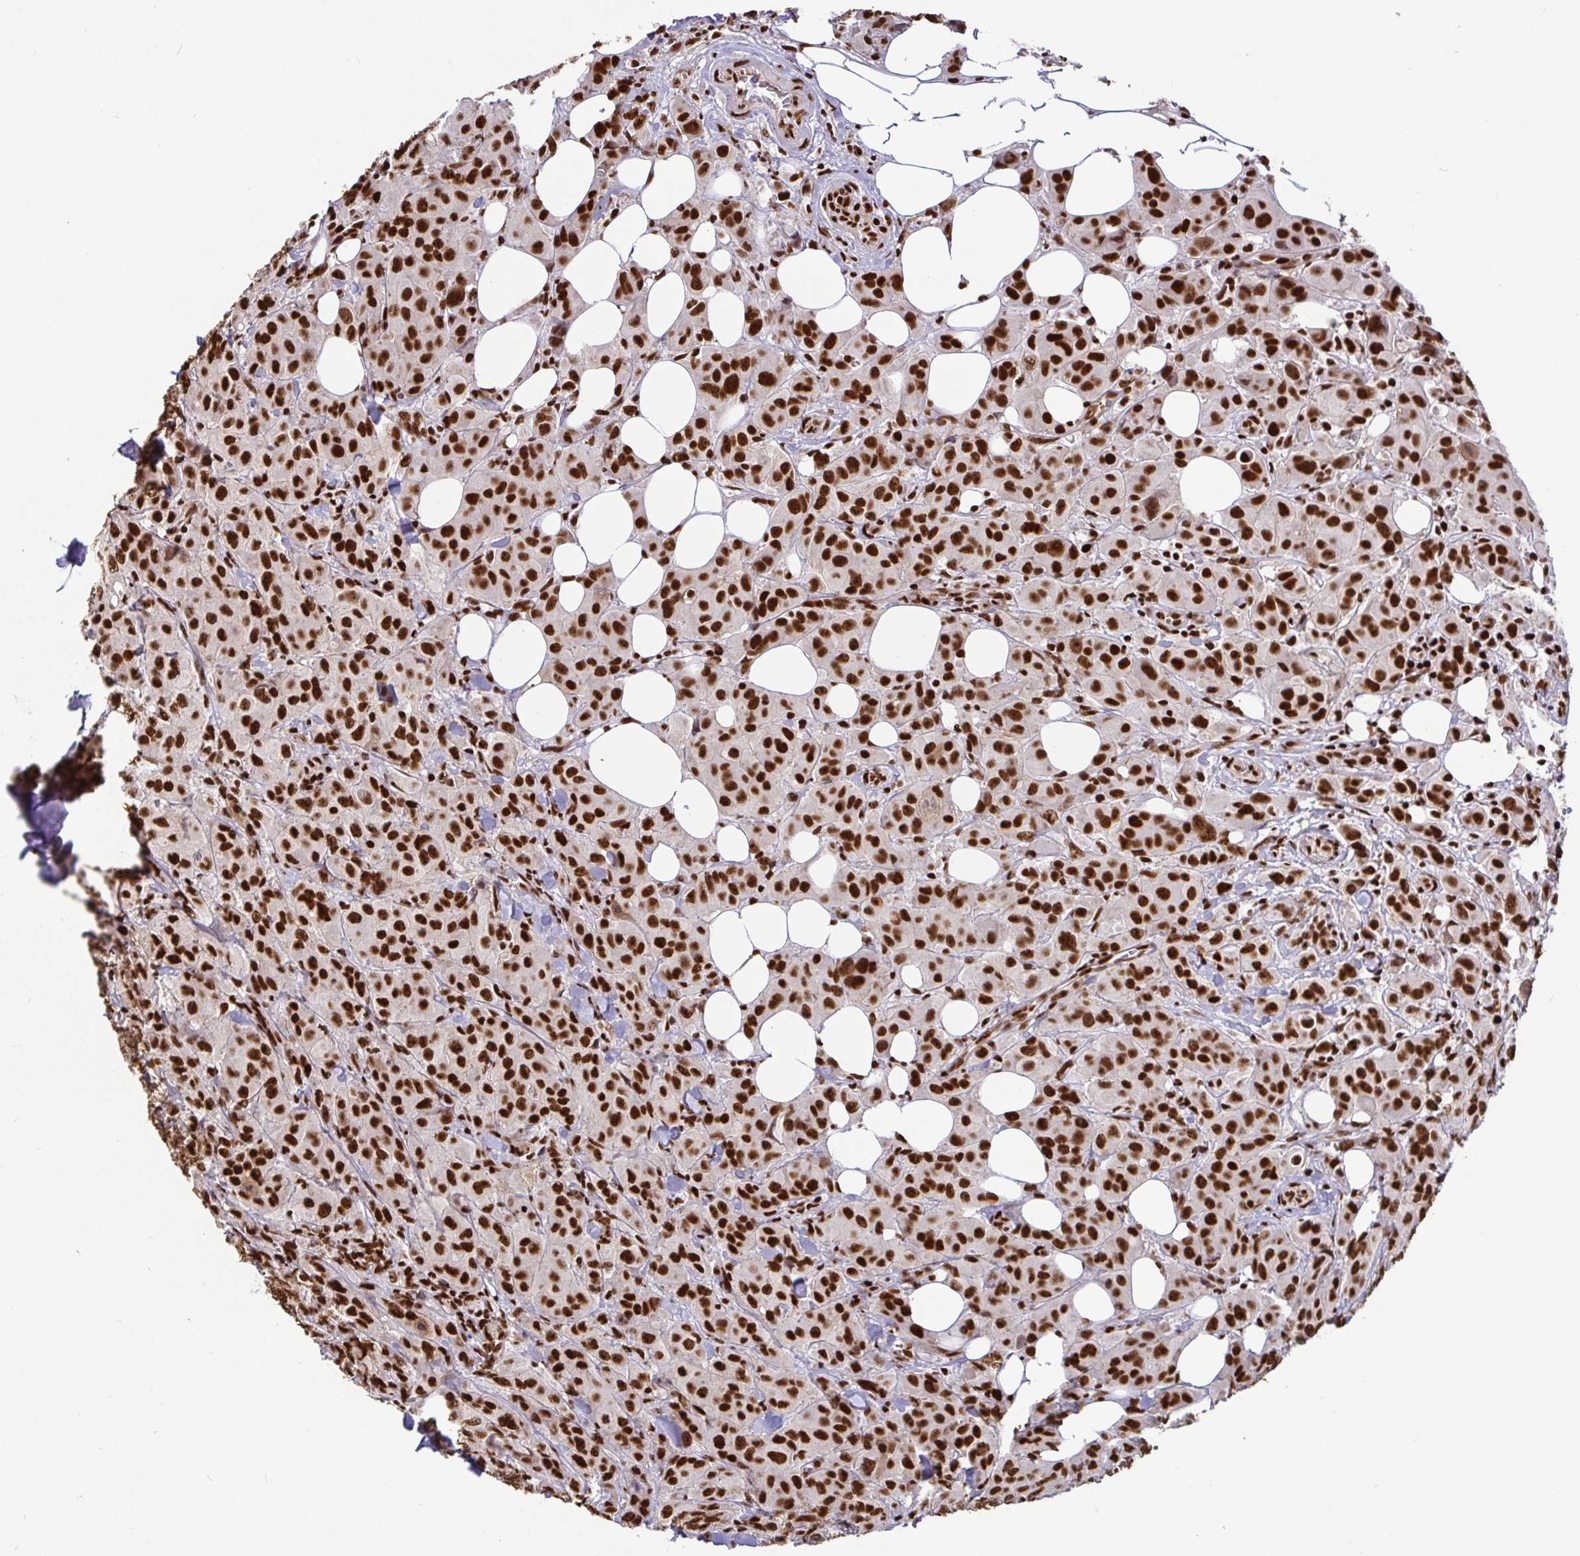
{"staining": {"intensity": "strong", "quantity": ">75%", "location": "nuclear"}, "tissue": "breast cancer", "cell_type": "Tumor cells", "image_type": "cancer", "snomed": [{"axis": "morphology", "description": "Normal tissue, NOS"}, {"axis": "morphology", "description": "Duct carcinoma"}, {"axis": "topography", "description": "Breast"}], "caption": "High-magnification brightfield microscopy of breast invasive ductal carcinoma stained with DAB (brown) and counterstained with hematoxylin (blue). tumor cells exhibit strong nuclear staining is present in about>75% of cells.", "gene": "SP3", "patient": {"sex": "female", "age": 43}}